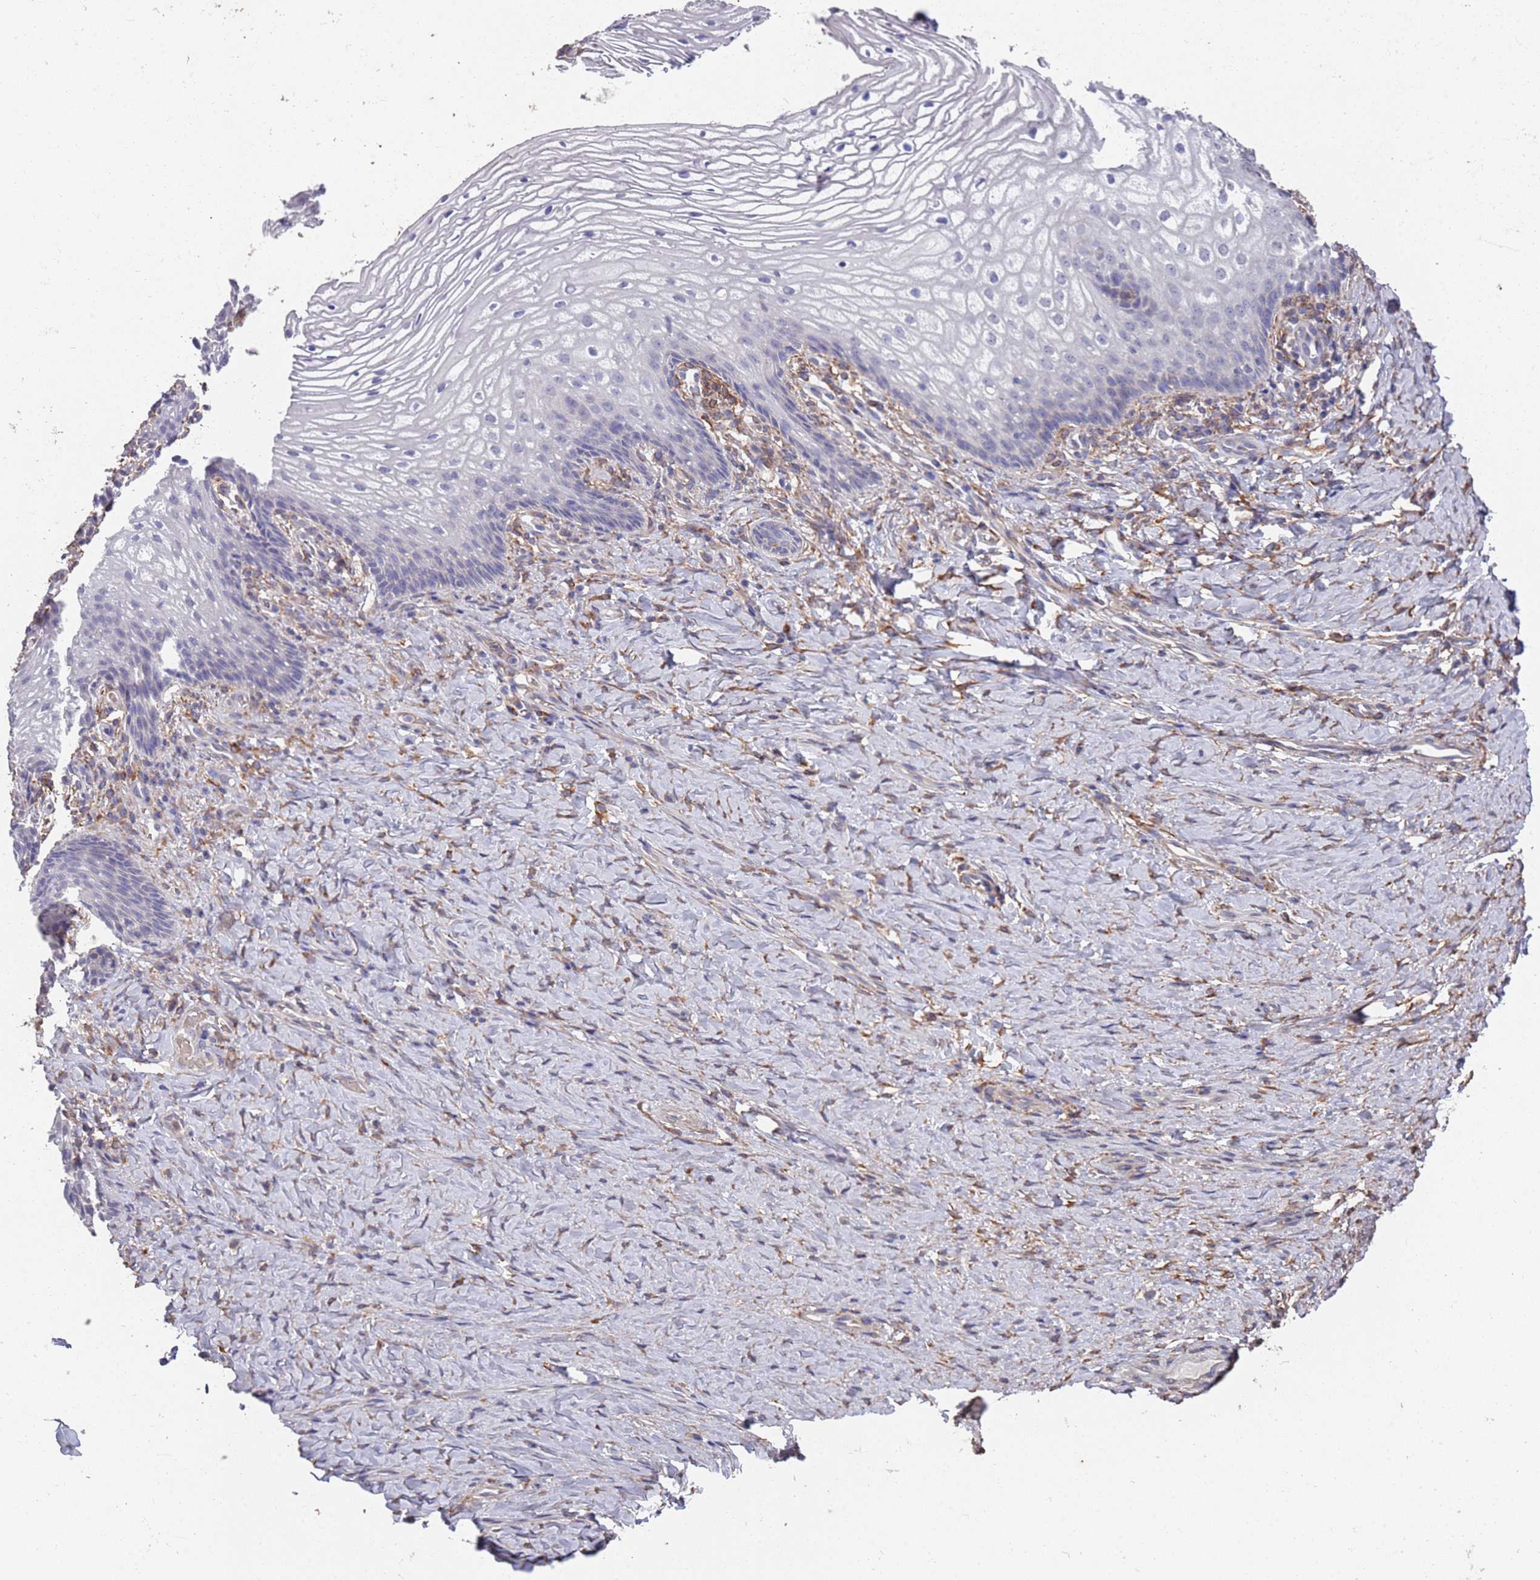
{"staining": {"intensity": "negative", "quantity": "none", "location": "none"}, "tissue": "vagina", "cell_type": "Squamous epithelial cells", "image_type": "normal", "snomed": [{"axis": "morphology", "description": "Normal tissue, NOS"}, {"axis": "topography", "description": "Vagina"}], "caption": "High magnification brightfield microscopy of normal vagina stained with DAB (brown) and counterstained with hematoxylin (blue): squamous epithelial cells show no significant expression.", "gene": "ANK2", "patient": {"sex": "female", "age": 60}}